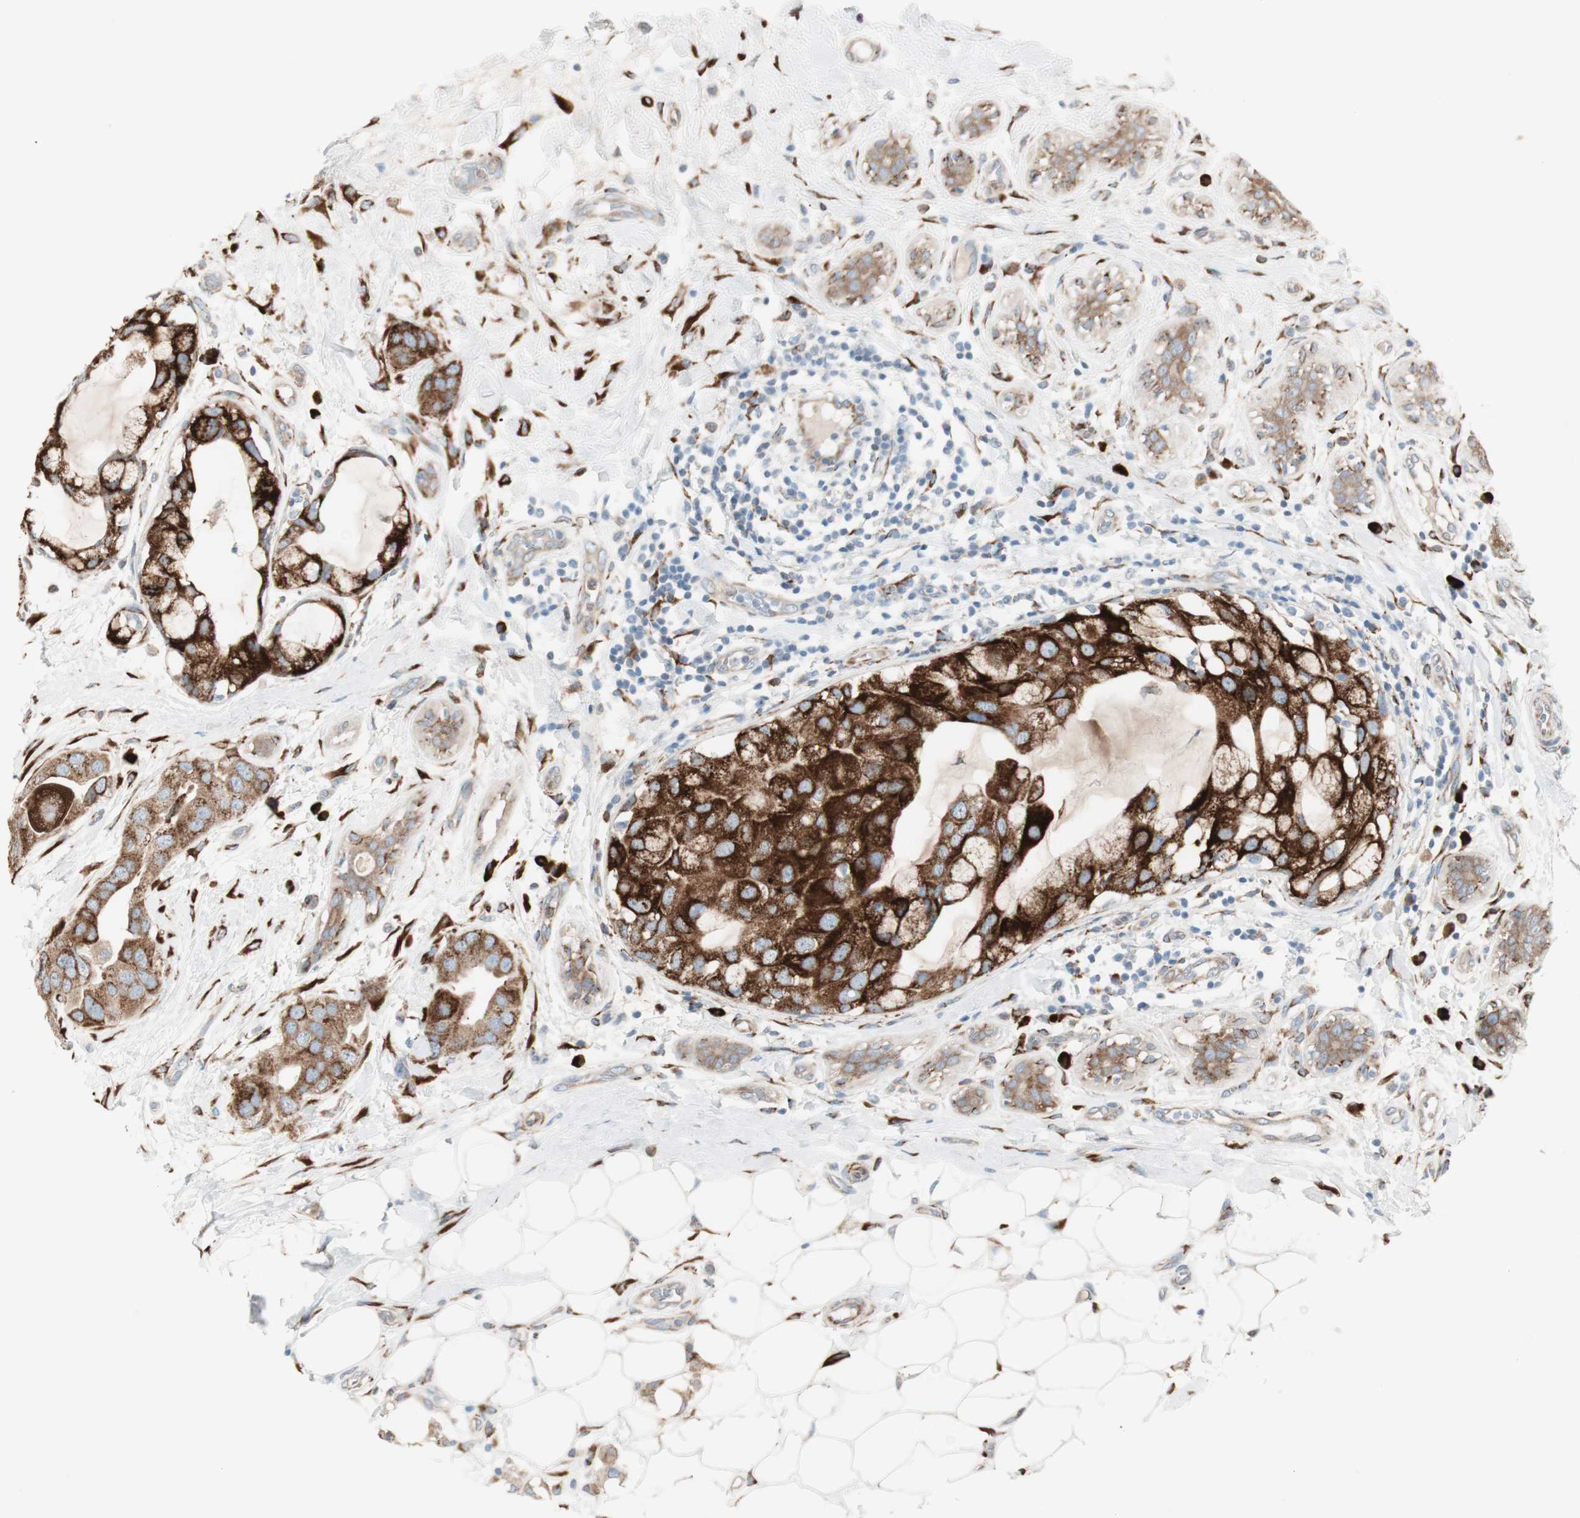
{"staining": {"intensity": "strong", "quantity": ">75%", "location": "cytoplasmic/membranous"}, "tissue": "breast cancer", "cell_type": "Tumor cells", "image_type": "cancer", "snomed": [{"axis": "morphology", "description": "Duct carcinoma"}, {"axis": "topography", "description": "Breast"}], "caption": "Strong cytoplasmic/membranous protein staining is seen in approximately >75% of tumor cells in breast cancer (intraductal carcinoma).", "gene": "P4HTM", "patient": {"sex": "female", "age": 40}}